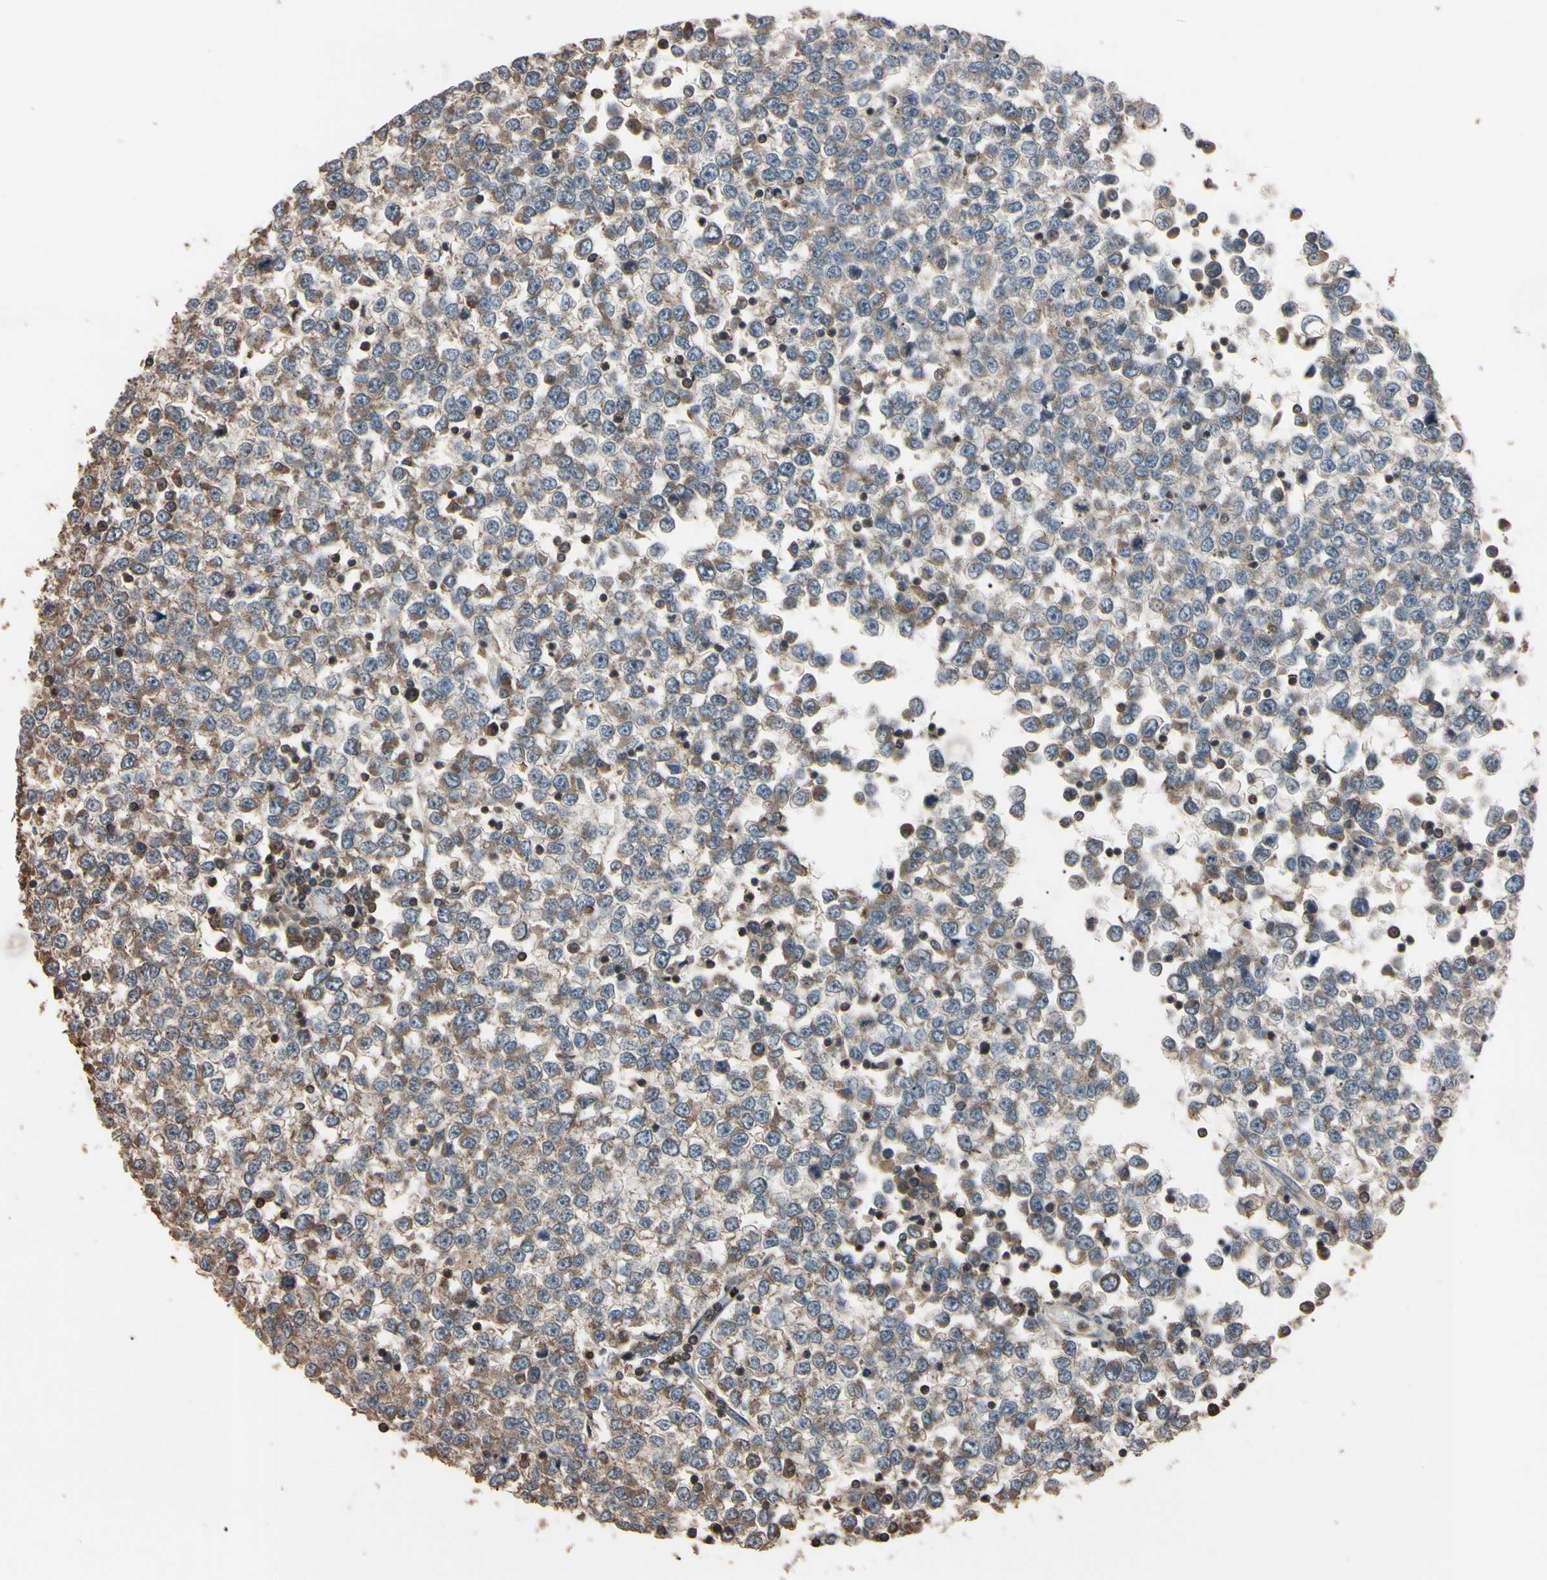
{"staining": {"intensity": "weak", "quantity": "25%-75%", "location": "cytoplasmic/membranous"}, "tissue": "testis cancer", "cell_type": "Tumor cells", "image_type": "cancer", "snomed": [{"axis": "morphology", "description": "Seminoma, NOS"}, {"axis": "topography", "description": "Testis"}], "caption": "This is a micrograph of immunohistochemistry staining of testis seminoma, which shows weak positivity in the cytoplasmic/membranous of tumor cells.", "gene": "TNFRSF1A", "patient": {"sex": "male", "age": 65}}